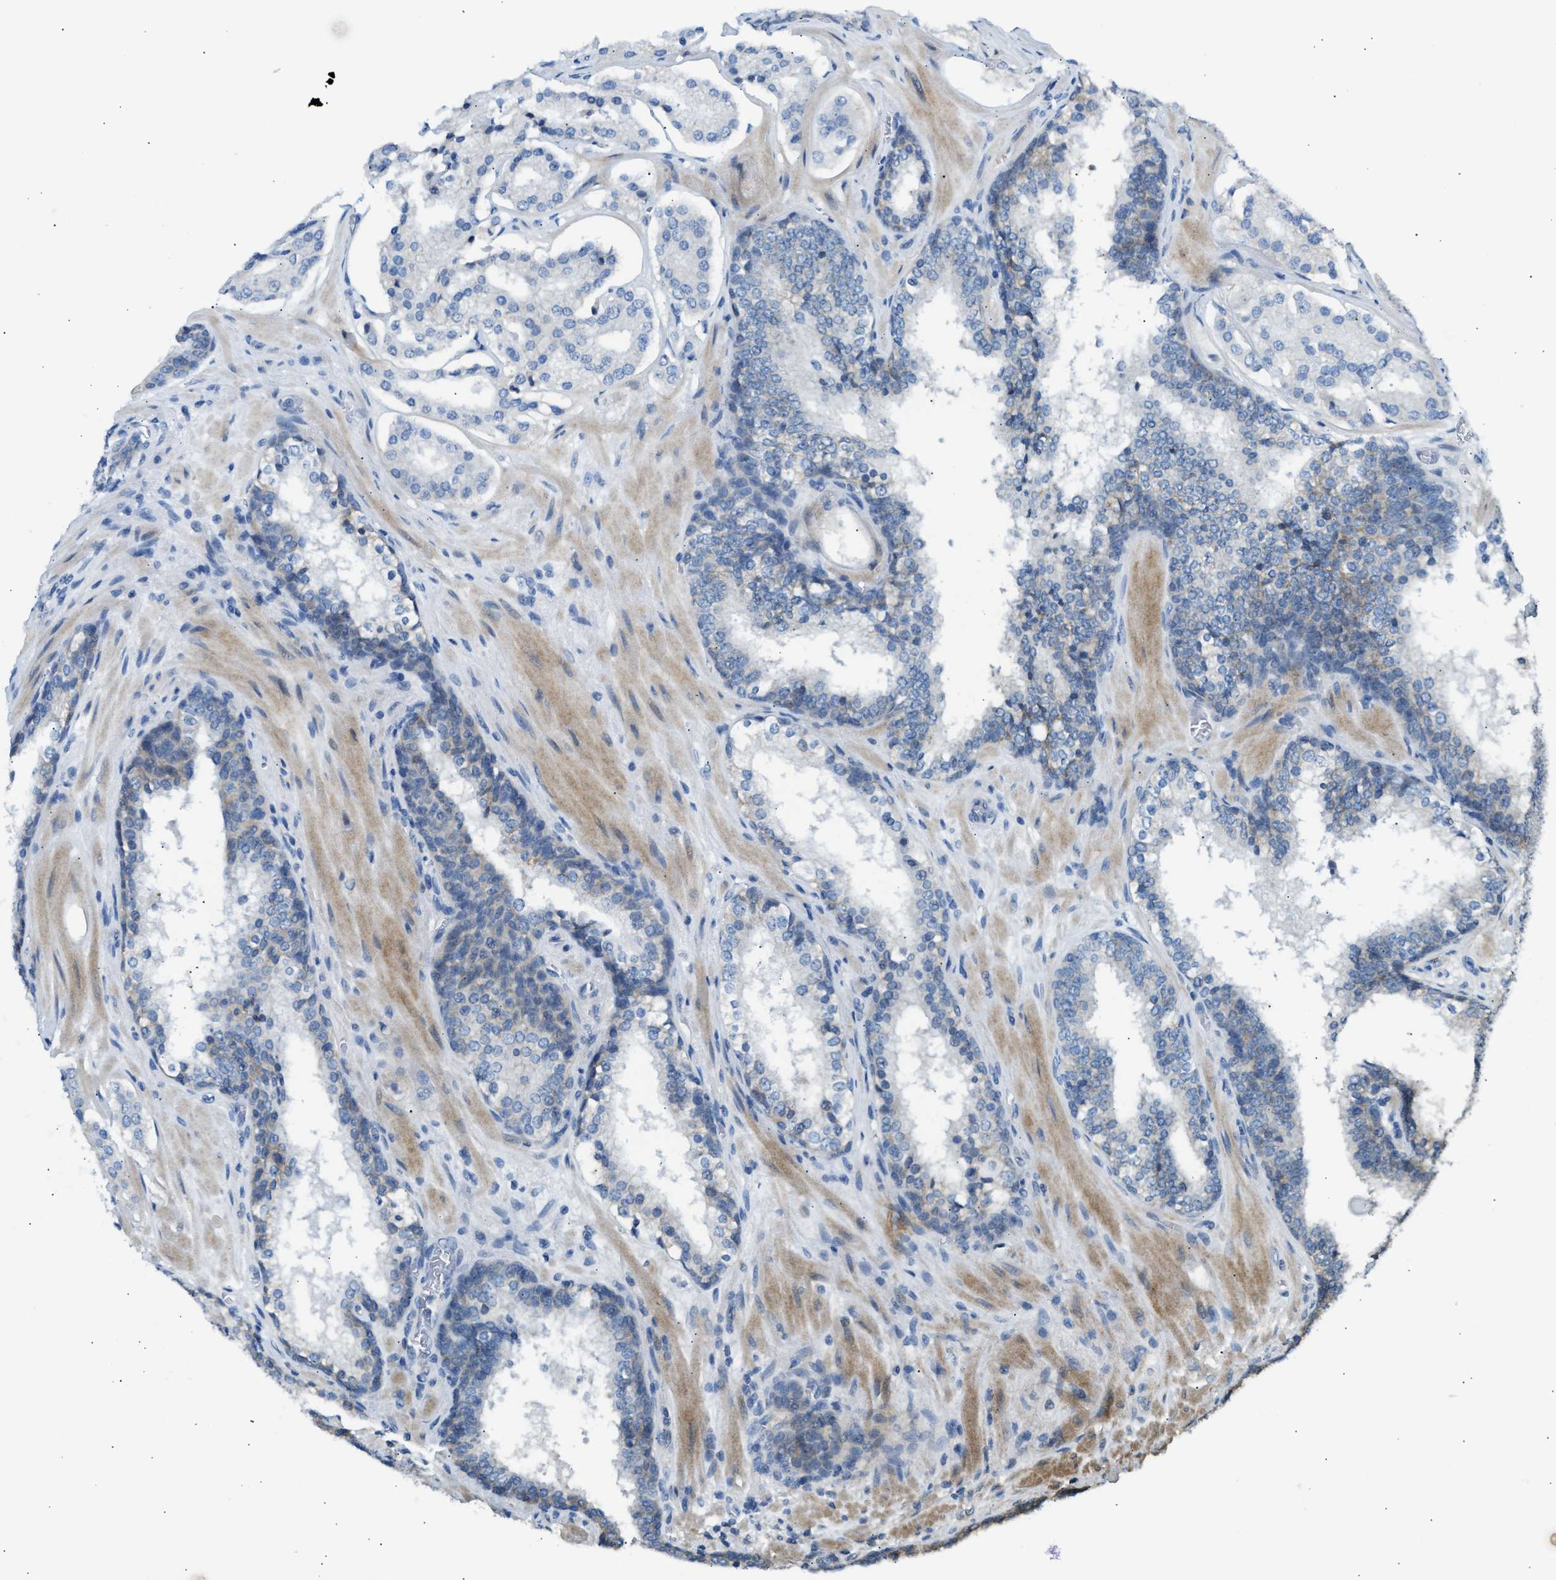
{"staining": {"intensity": "negative", "quantity": "none", "location": "none"}, "tissue": "prostate cancer", "cell_type": "Tumor cells", "image_type": "cancer", "snomed": [{"axis": "morphology", "description": "Adenocarcinoma, High grade"}, {"axis": "topography", "description": "Prostate"}], "caption": "Tumor cells show no significant staining in prostate cancer (high-grade adenocarcinoma).", "gene": "ERBB2", "patient": {"sex": "male", "age": 60}}